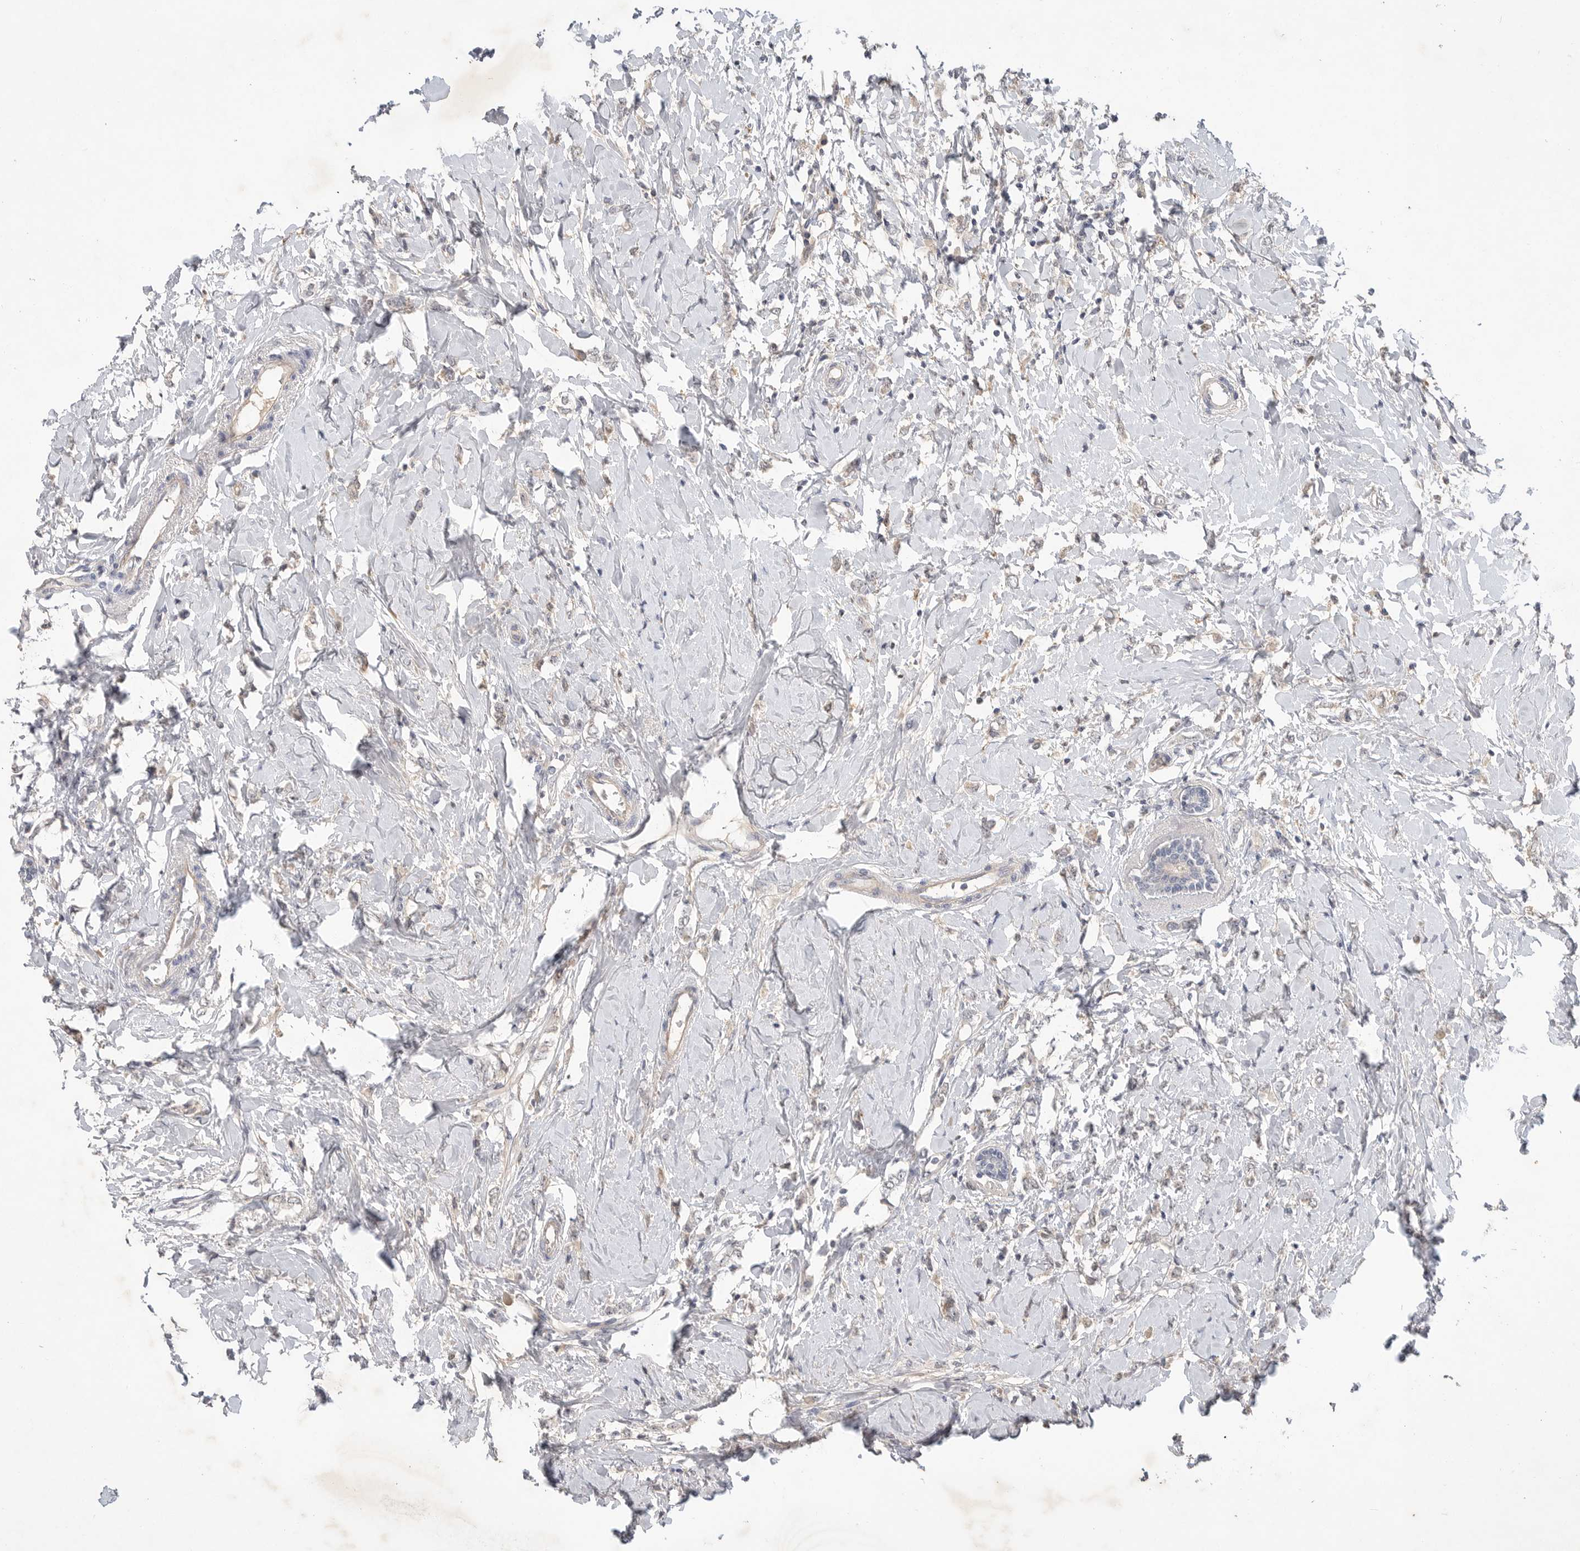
{"staining": {"intensity": "weak", "quantity": "<25%", "location": "cytoplasmic/membranous"}, "tissue": "breast cancer", "cell_type": "Tumor cells", "image_type": "cancer", "snomed": [{"axis": "morphology", "description": "Normal tissue, NOS"}, {"axis": "morphology", "description": "Lobular carcinoma"}, {"axis": "topography", "description": "Breast"}], "caption": "Human breast cancer (lobular carcinoma) stained for a protein using immunohistochemistry shows no expression in tumor cells.", "gene": "ITGAD", "patient": {"sex": "female", "age": 47}}